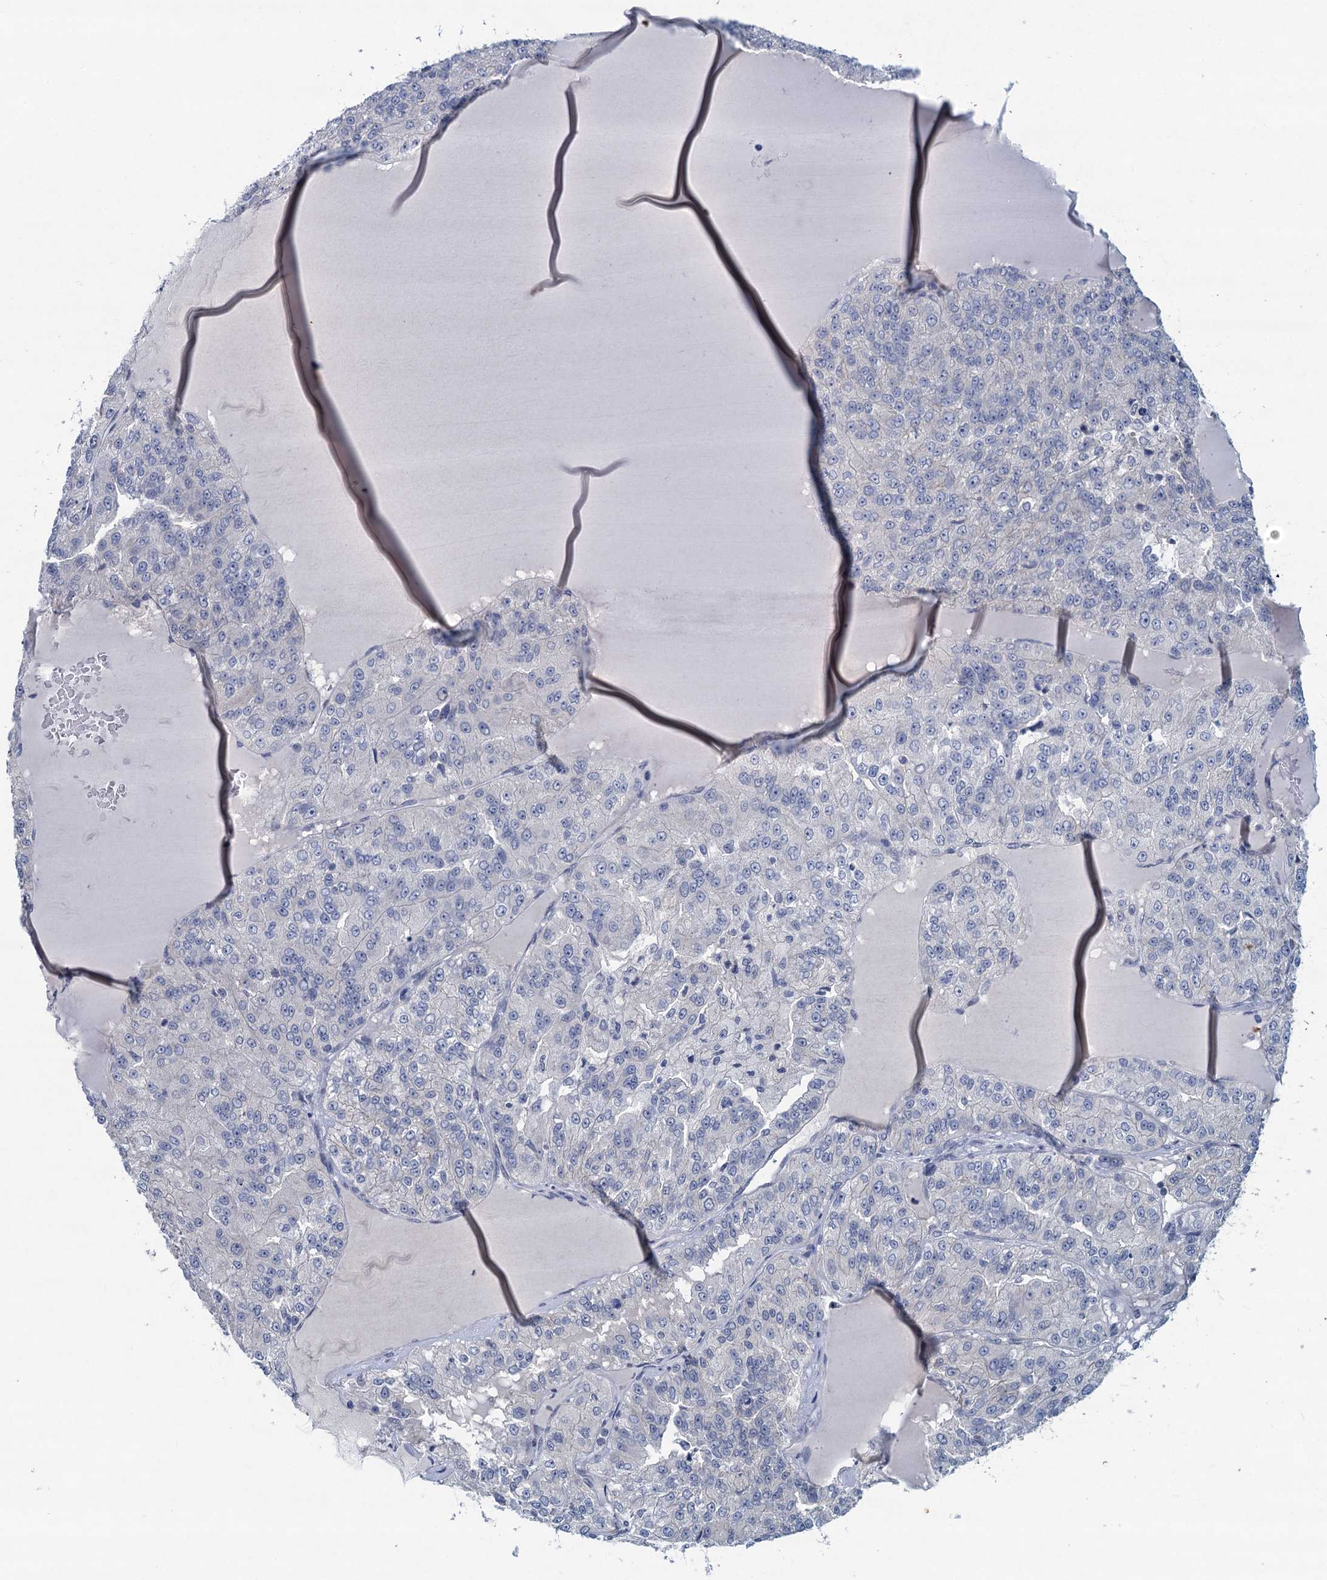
{"staining": {"intensity": "negative", "quantity": "none", "location": "none"}, "tissue": "renal cancer", "cell_type": "Tumor cells", "image_type": "cancer", "snomed": [{"axis": "morphology", "description": "Adenocarcinoma, NOS"}, {"axis": "topography", "description": "Kidney"}], "caption": "This micrograph is of renal adenocarcinoma stained with IHC to label a protein in brown with the nuclei are counter-stained blue. There is no expression in tumor cells.", "gene": "HAPSTR1", "patient": {"sex": "female", "age": 63}}